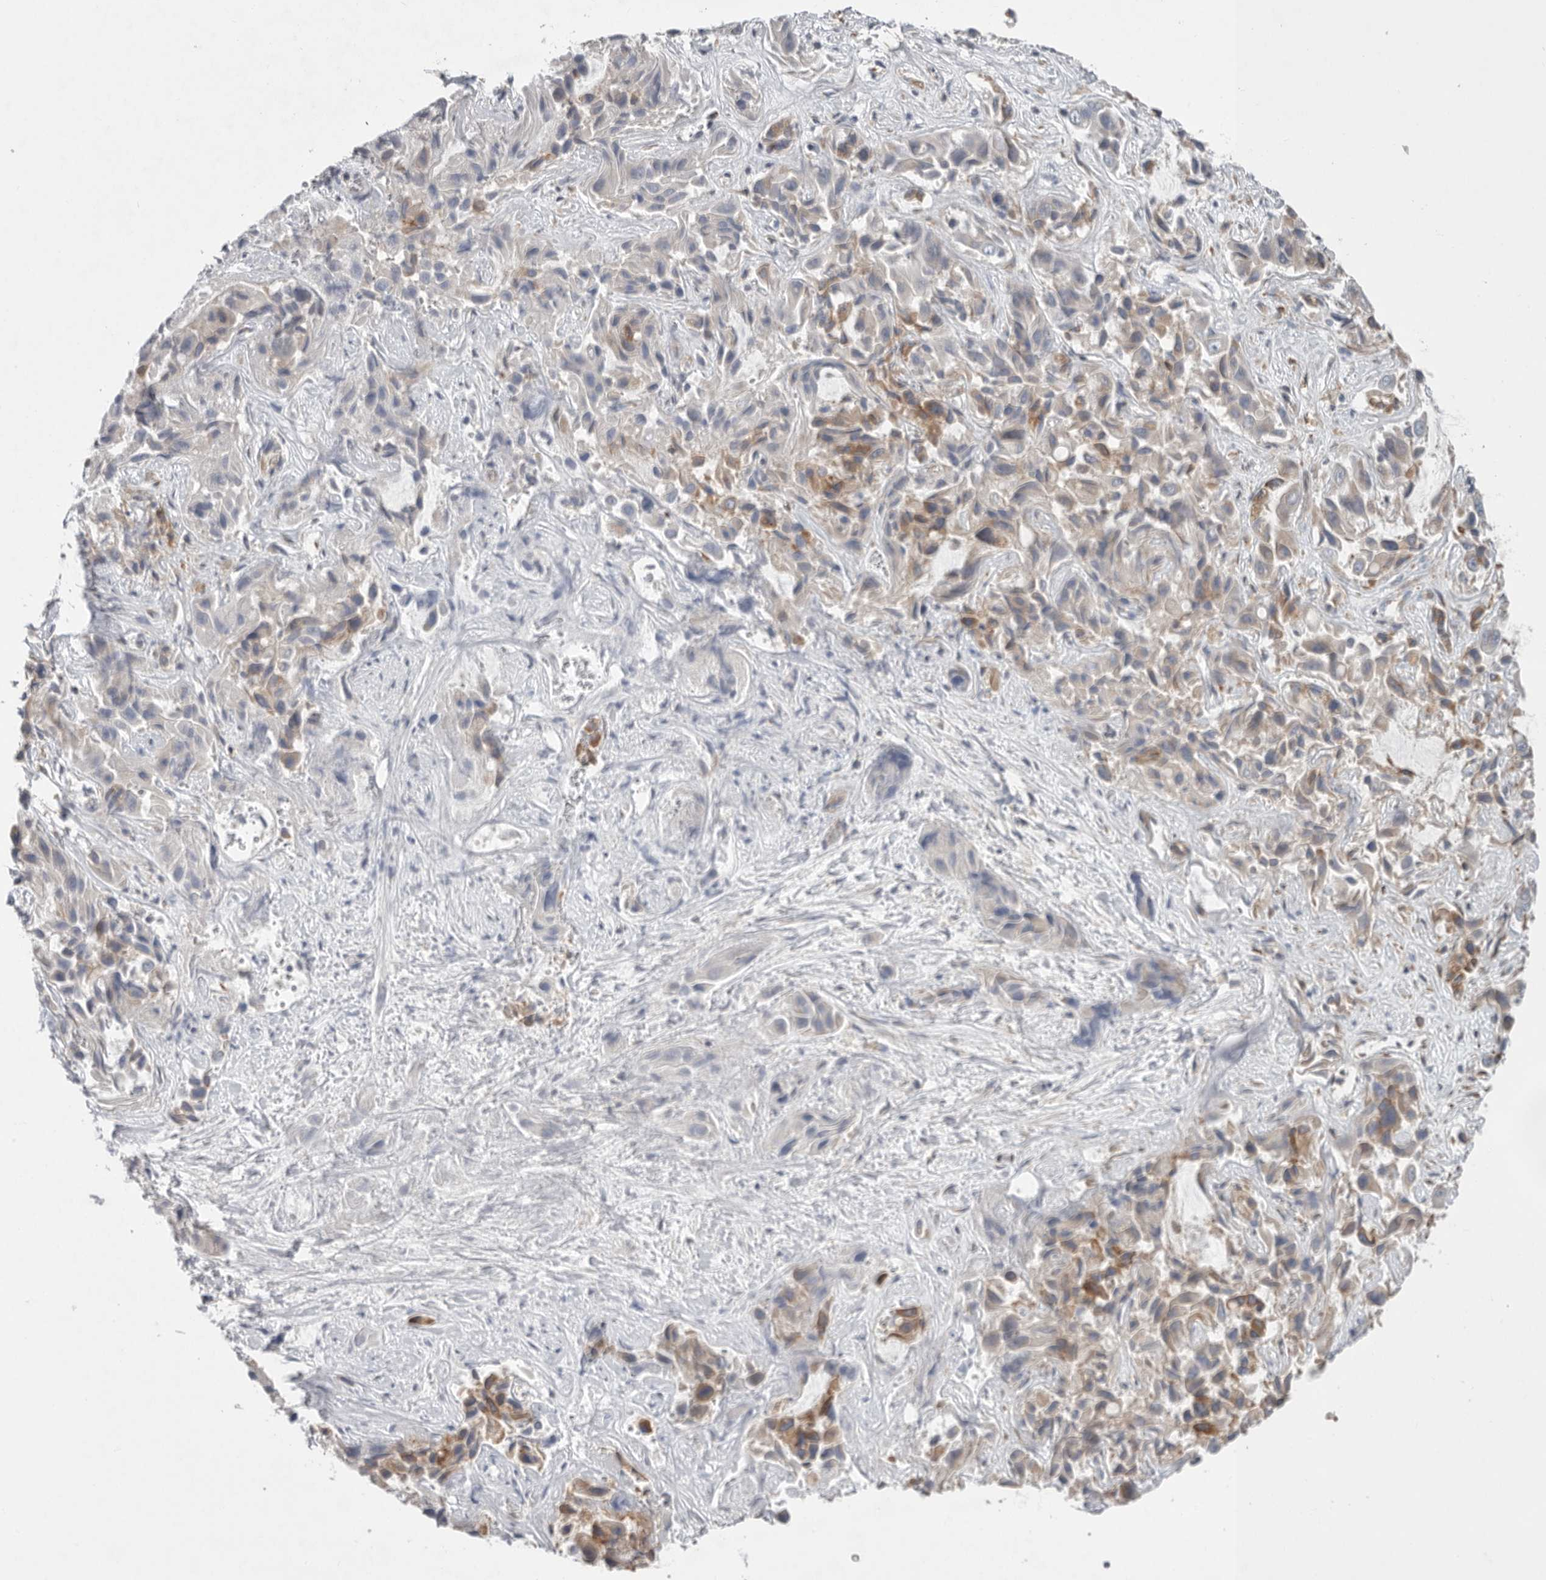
{"staining": {"intensity": "moderate", "quantity": "<25%", "location": "cytoplasmic/membranous"}, "tissue": "liver cancer", "cell_type": "Tumor cells", "image_type": "cancer", "snomed": [{"axis": "morphology", "description": "Cholangiocarcinoma"}, {"axis": "topography", "description": "Liver"}], "caption": "Immunohistochemical staining of liver cancer (cholangiocarcinoma) exhibits moderate cytoplasmic/membranous protein expression in about <25% of tumor cells.", "gene": "GANAB", "patient": {"sex": "female", "age": 52}}